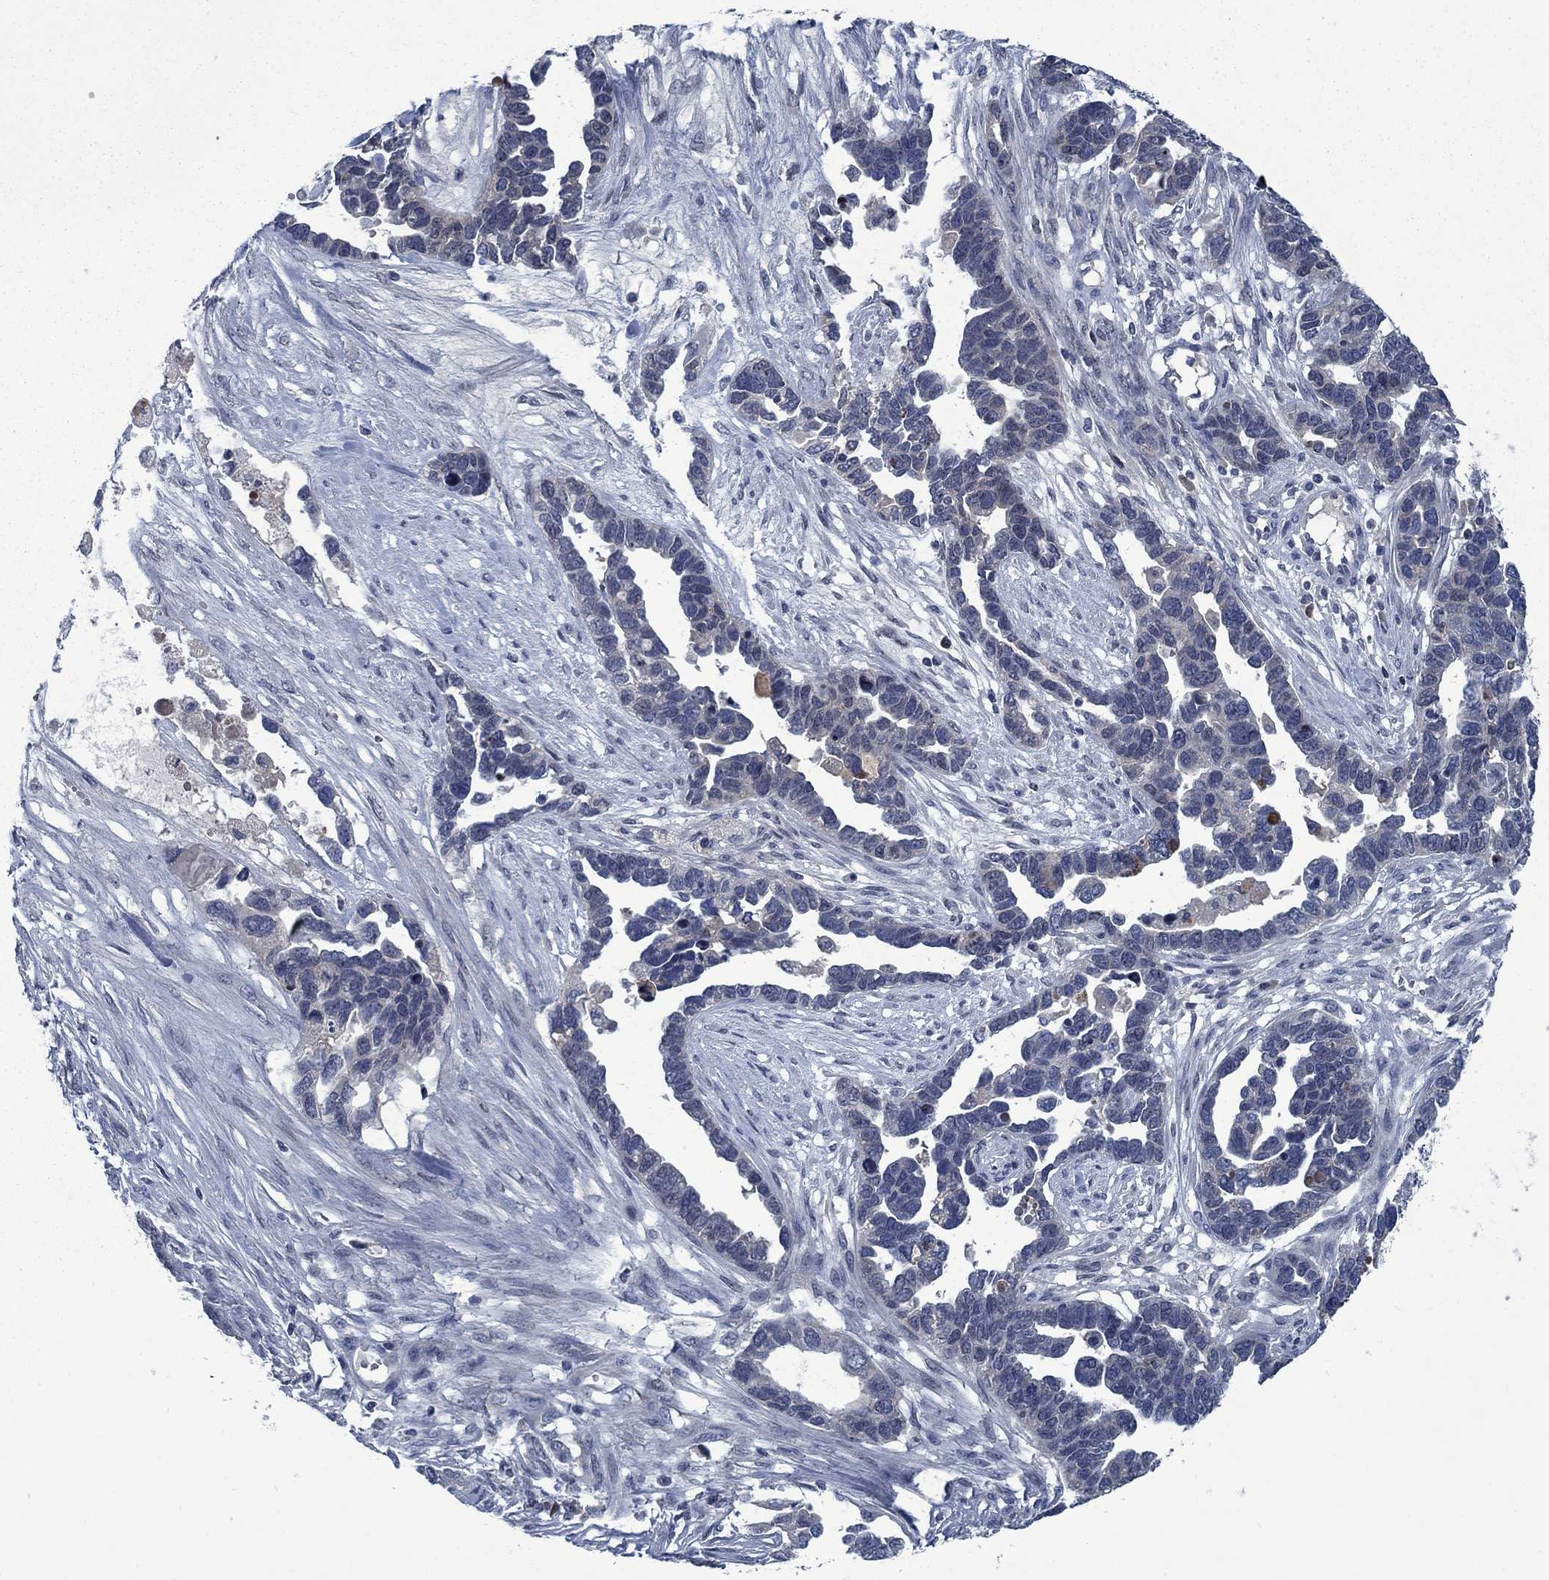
{"staining": {"intensity": "negative", "quantity": "none", "location": "none"}, "tissue": "ovarian cancer", "cell_type": "Tumor cells", "image_type": "cancer", "snomed": [{"axis": "morphology", "description": "Cystadenocarcinoma, serous, NOS"}, {"axis": "topography", "description": "Ovary"}], "caption": "Tumor cells show no significant expression in serous cystadenocarcinoma (ovarian).", "gene": "PNMA8A", "patient": {"sex": "female", "age": 54}}